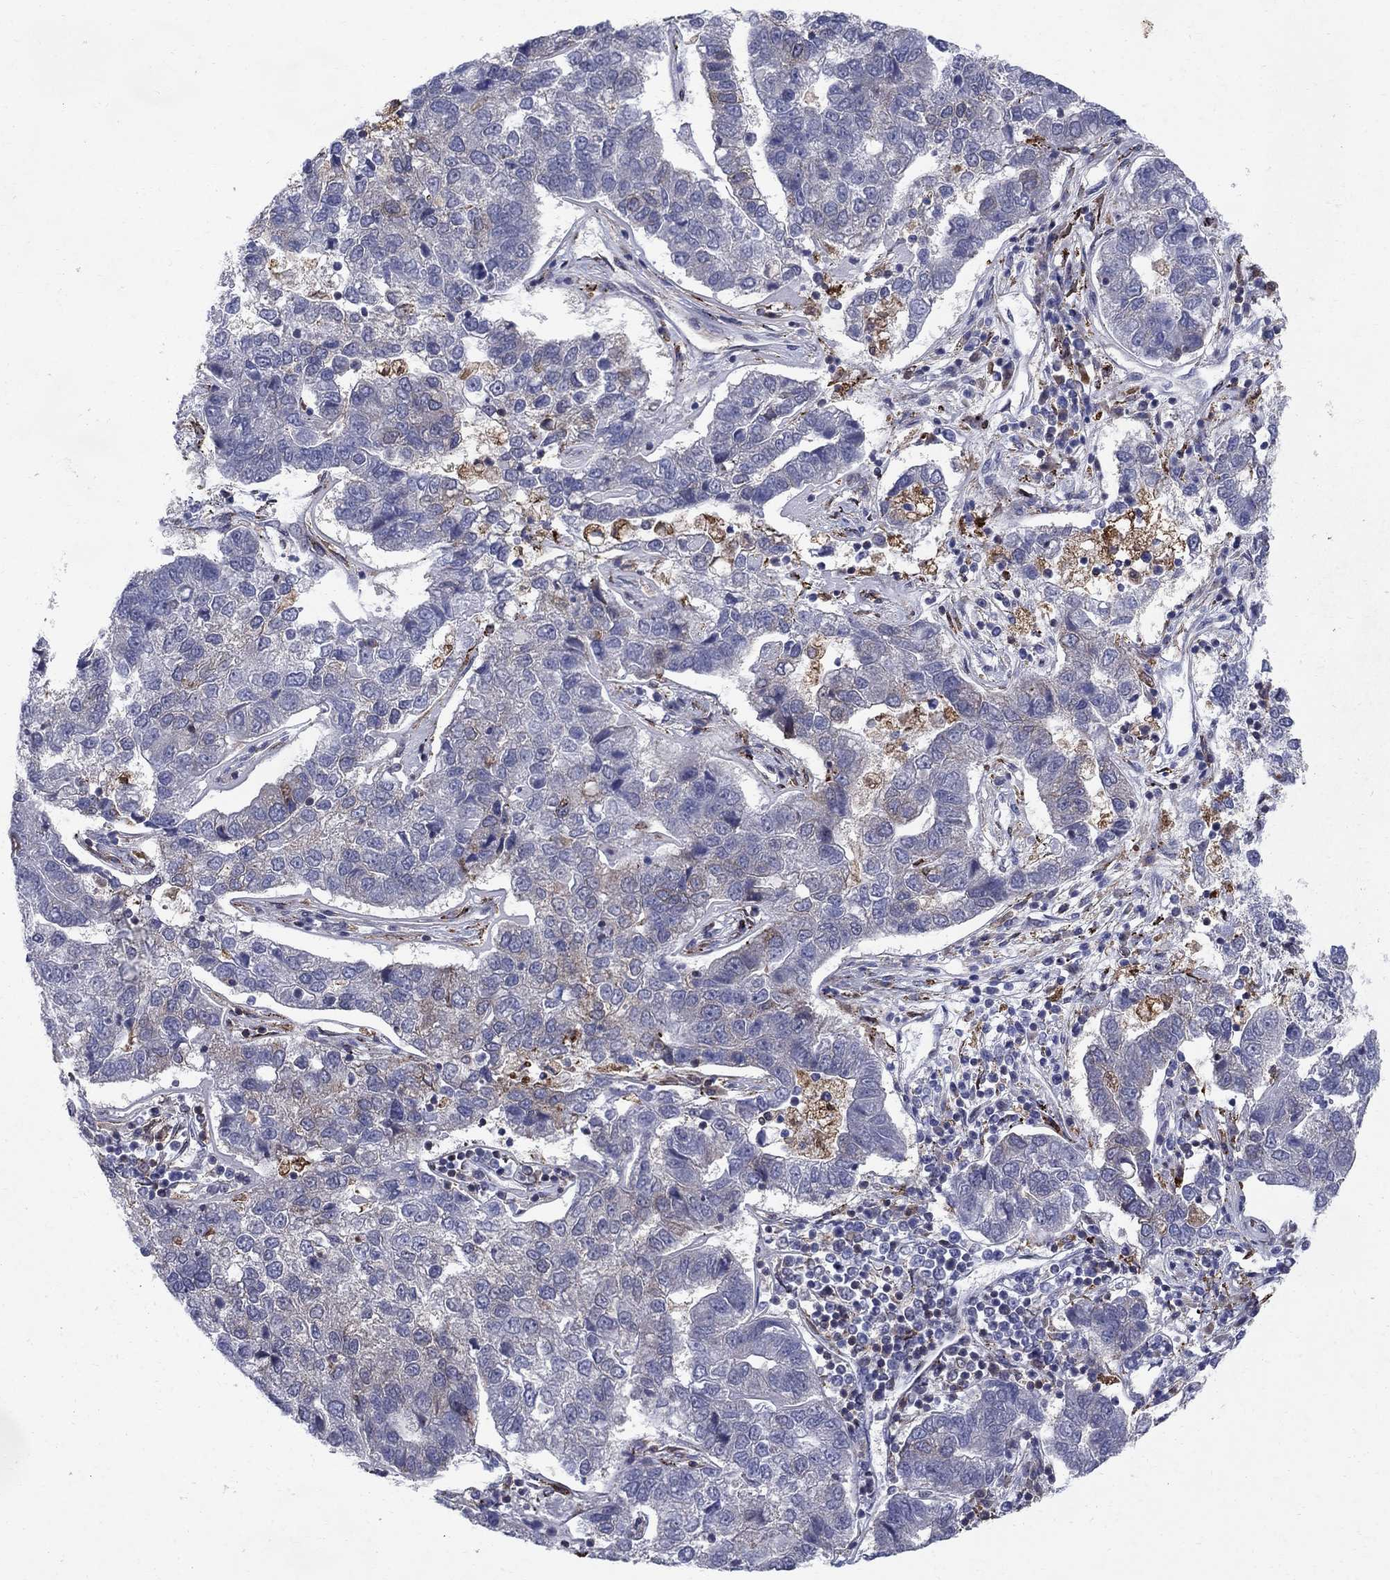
{"staining": {"intensity": "strong", "quantity": "<25%", "location": "cytoplasmic/membranous"}, "tissue": "pancreatic cancer", "cell_type": "Tumor cells", "image_type": "cancer", "snomed": [{"axis": "morphology", "description": "Adenocarcinoma, NOS"}, {"axis": "topography", "description": "Pancreas"}], "caption": "The micrograph shows a brown stain indicating the presence of a protein in the cytoplasmic/membranous of tumor cells in pancreatic adenocarcinoma. (DAB (3,3'-diaminobenzidine) = brown stain, brightfield microscopy at high magnification).", "gene": "CAB39L", "patient": {"sex": "female", "age": 61}}